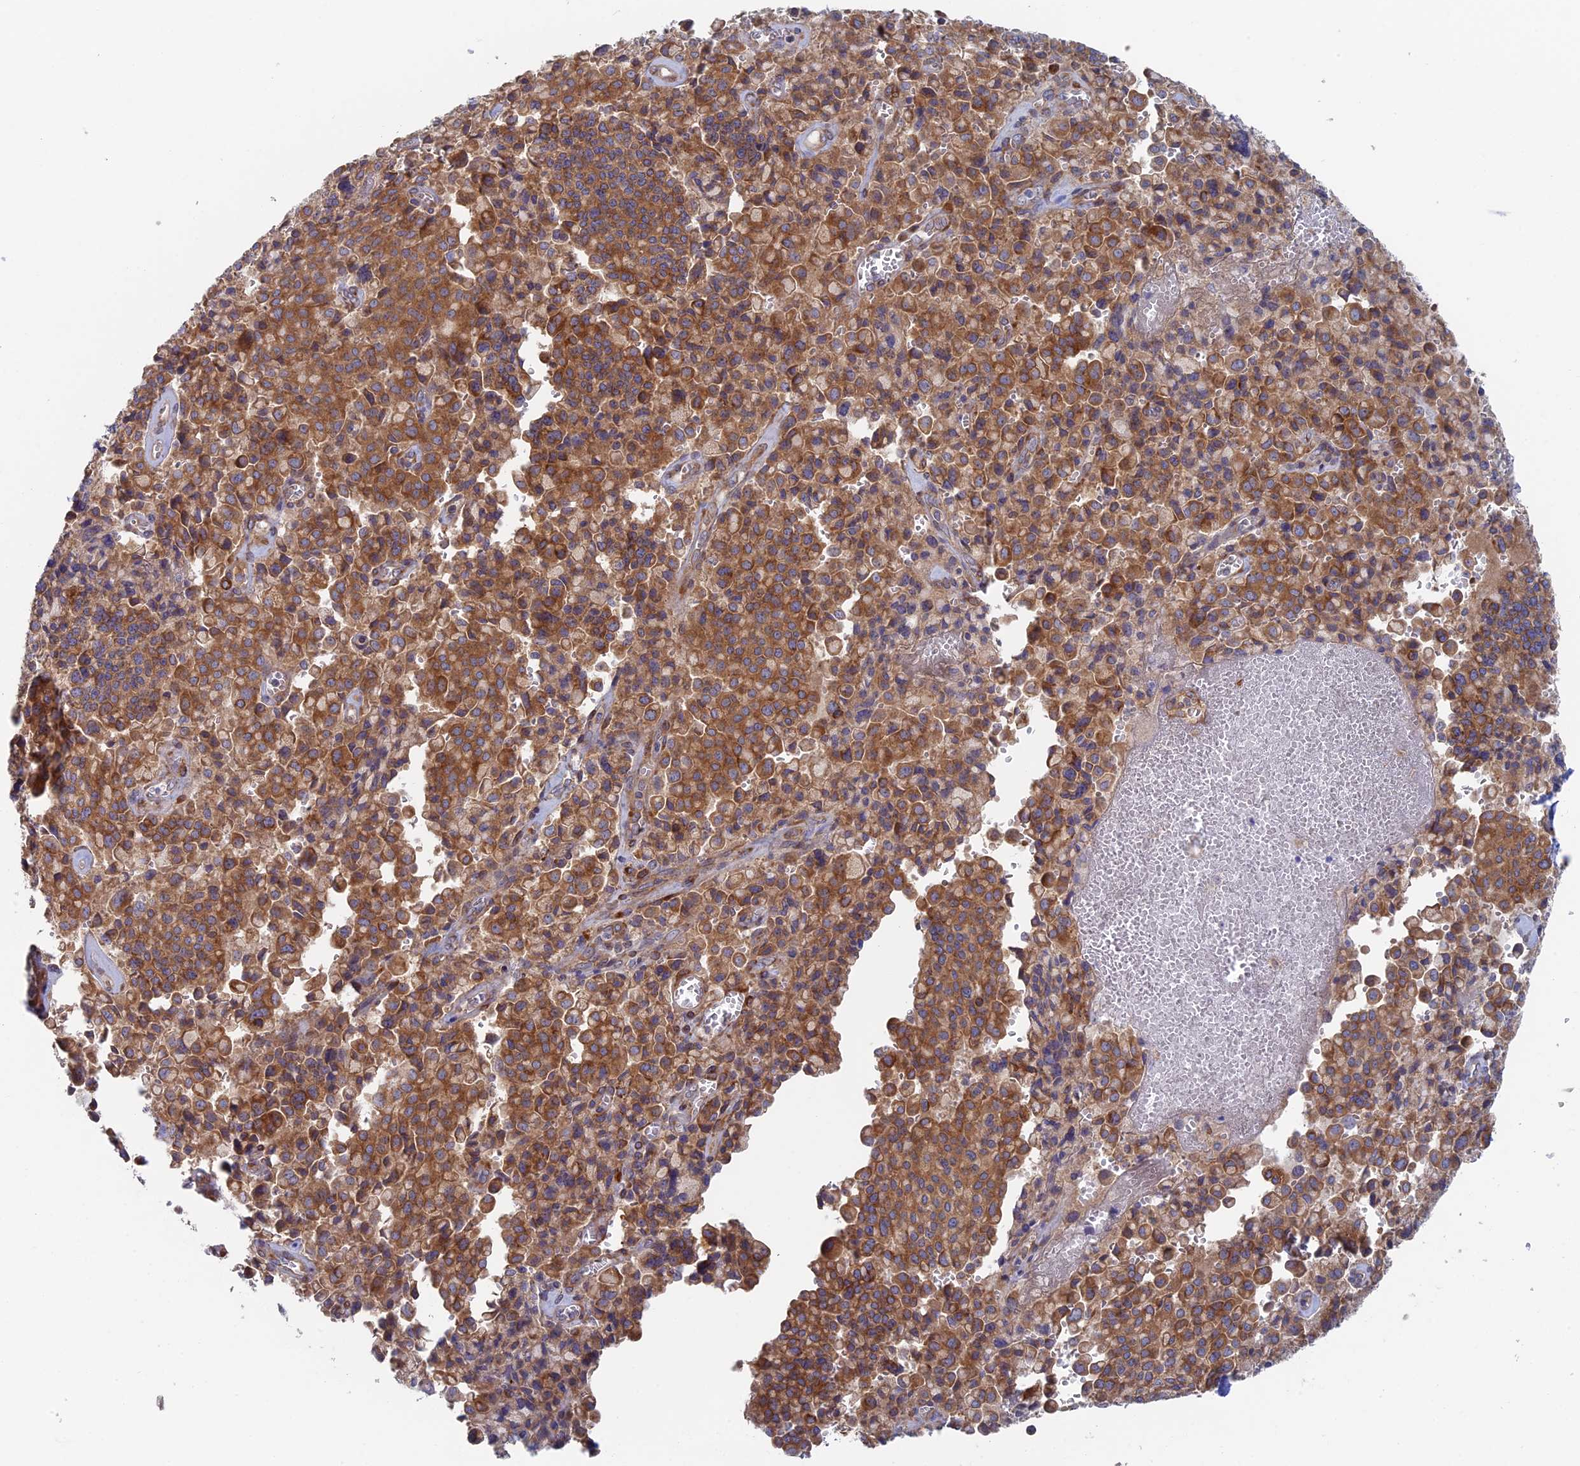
{"staining": {"intensity": "moderate", "quantity": ">75%", "location": "cytoplasmic/membranous"}, "tissue": "pancreatic cancer", "cell_type": "Tumor cells", "image_type": "cancer", "snomed": [{"axis": "morphology", "description": "Adenocarcinoma, NOS"}, {"axis": "topography", "description": "Pancreas"}], "caption": "Protein expression analysis of pancreatic cancer shows moderate cytoplasmic/membranous positivity in about >75% of tumor cells.", "gene": "TBC1D30", "patient": {"sex": "male", "age": 65}}